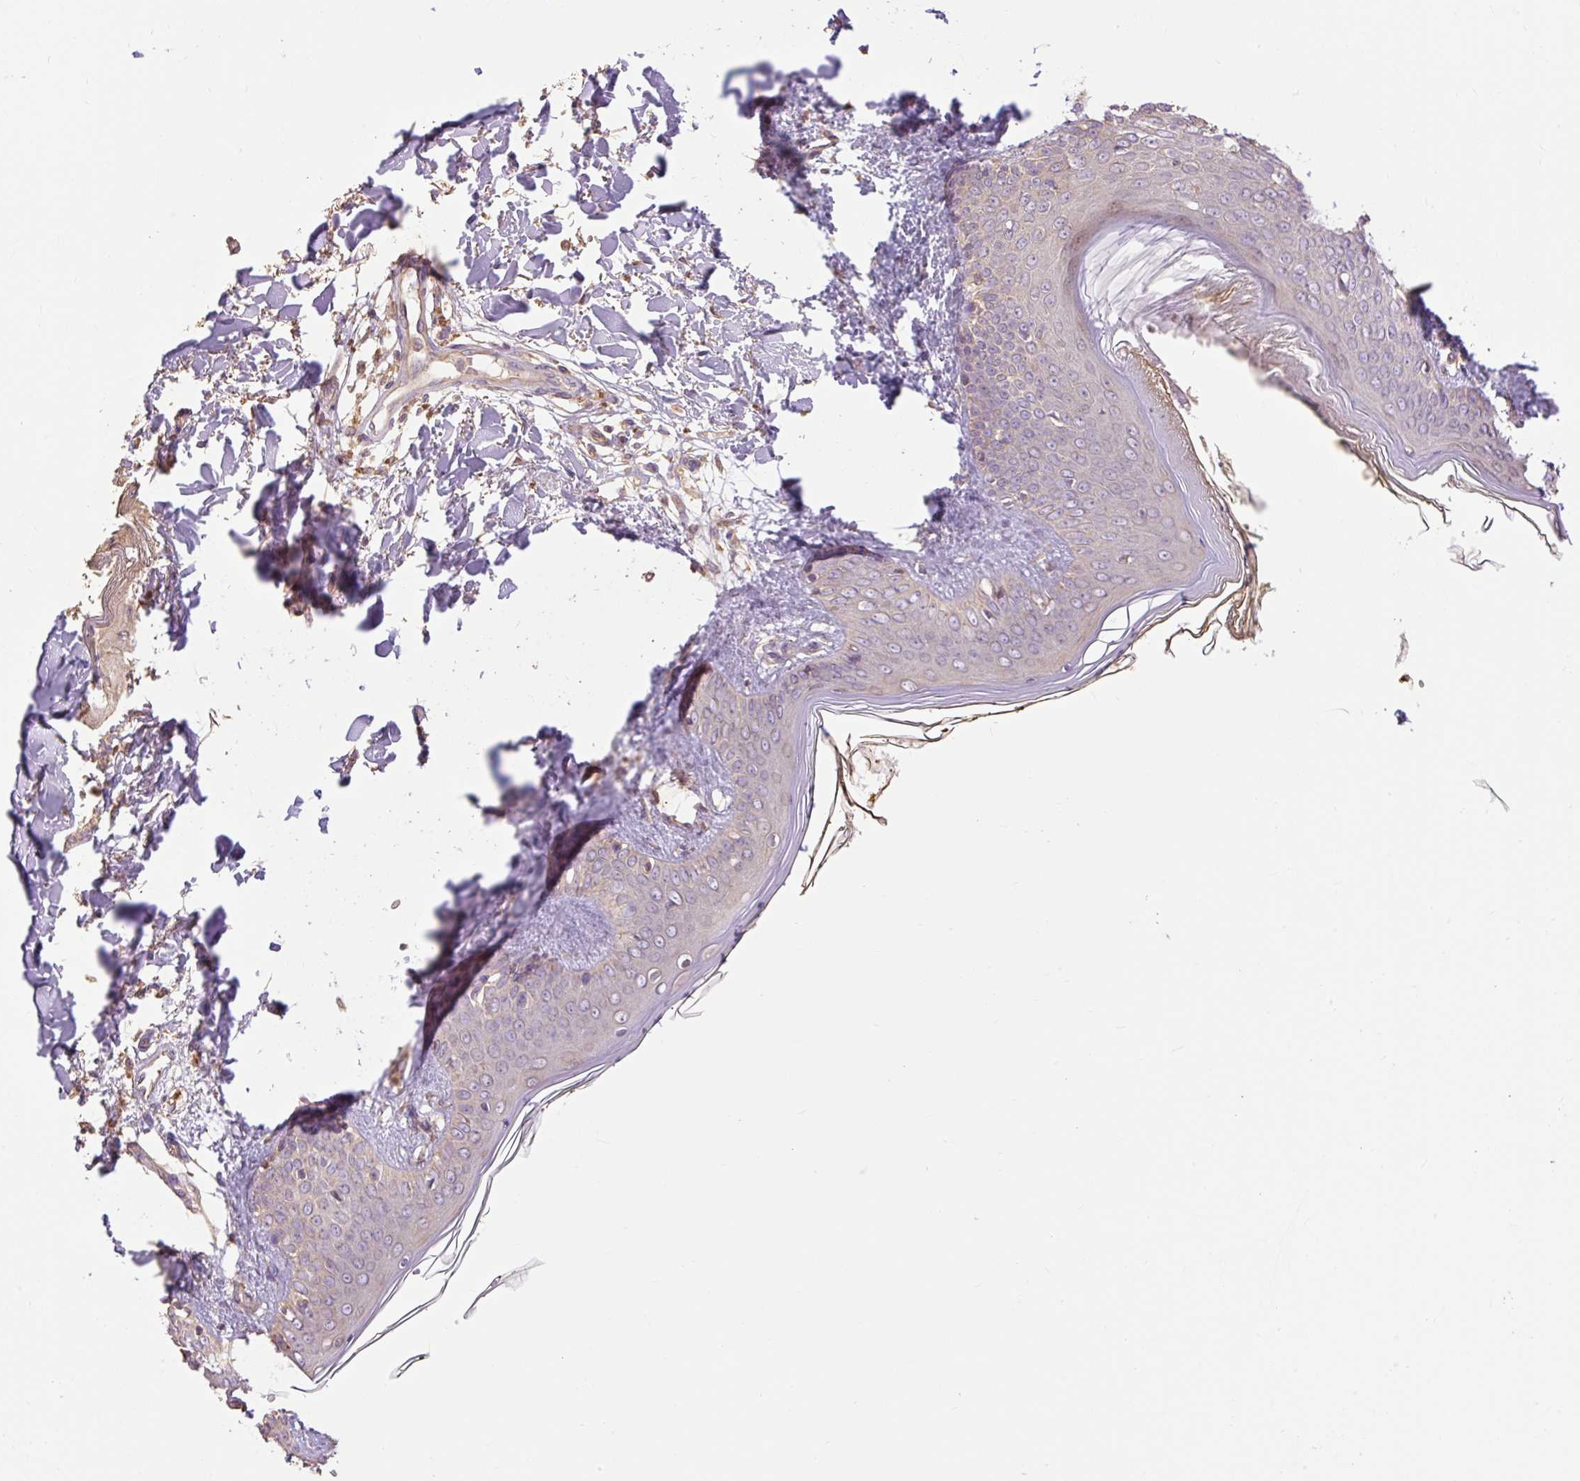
{"staining": {"intensity": "weak", "quantity": ">75%", "location": "cytoplasmic/membranous"}, "tissue": "skin", "cell_type": "Fibroblasts", "image_type": "normal", "snomed": [{"axis": "morphology", "description": "Normal tissue, NOS"}, {"axis": "topography", "description": "Skin"}], "caption": "Human skin stained with a protein marker reveals weak staining in fibroblasts.", "gene": "DESI1", "patient": {"sex": "female", "age": 34}}